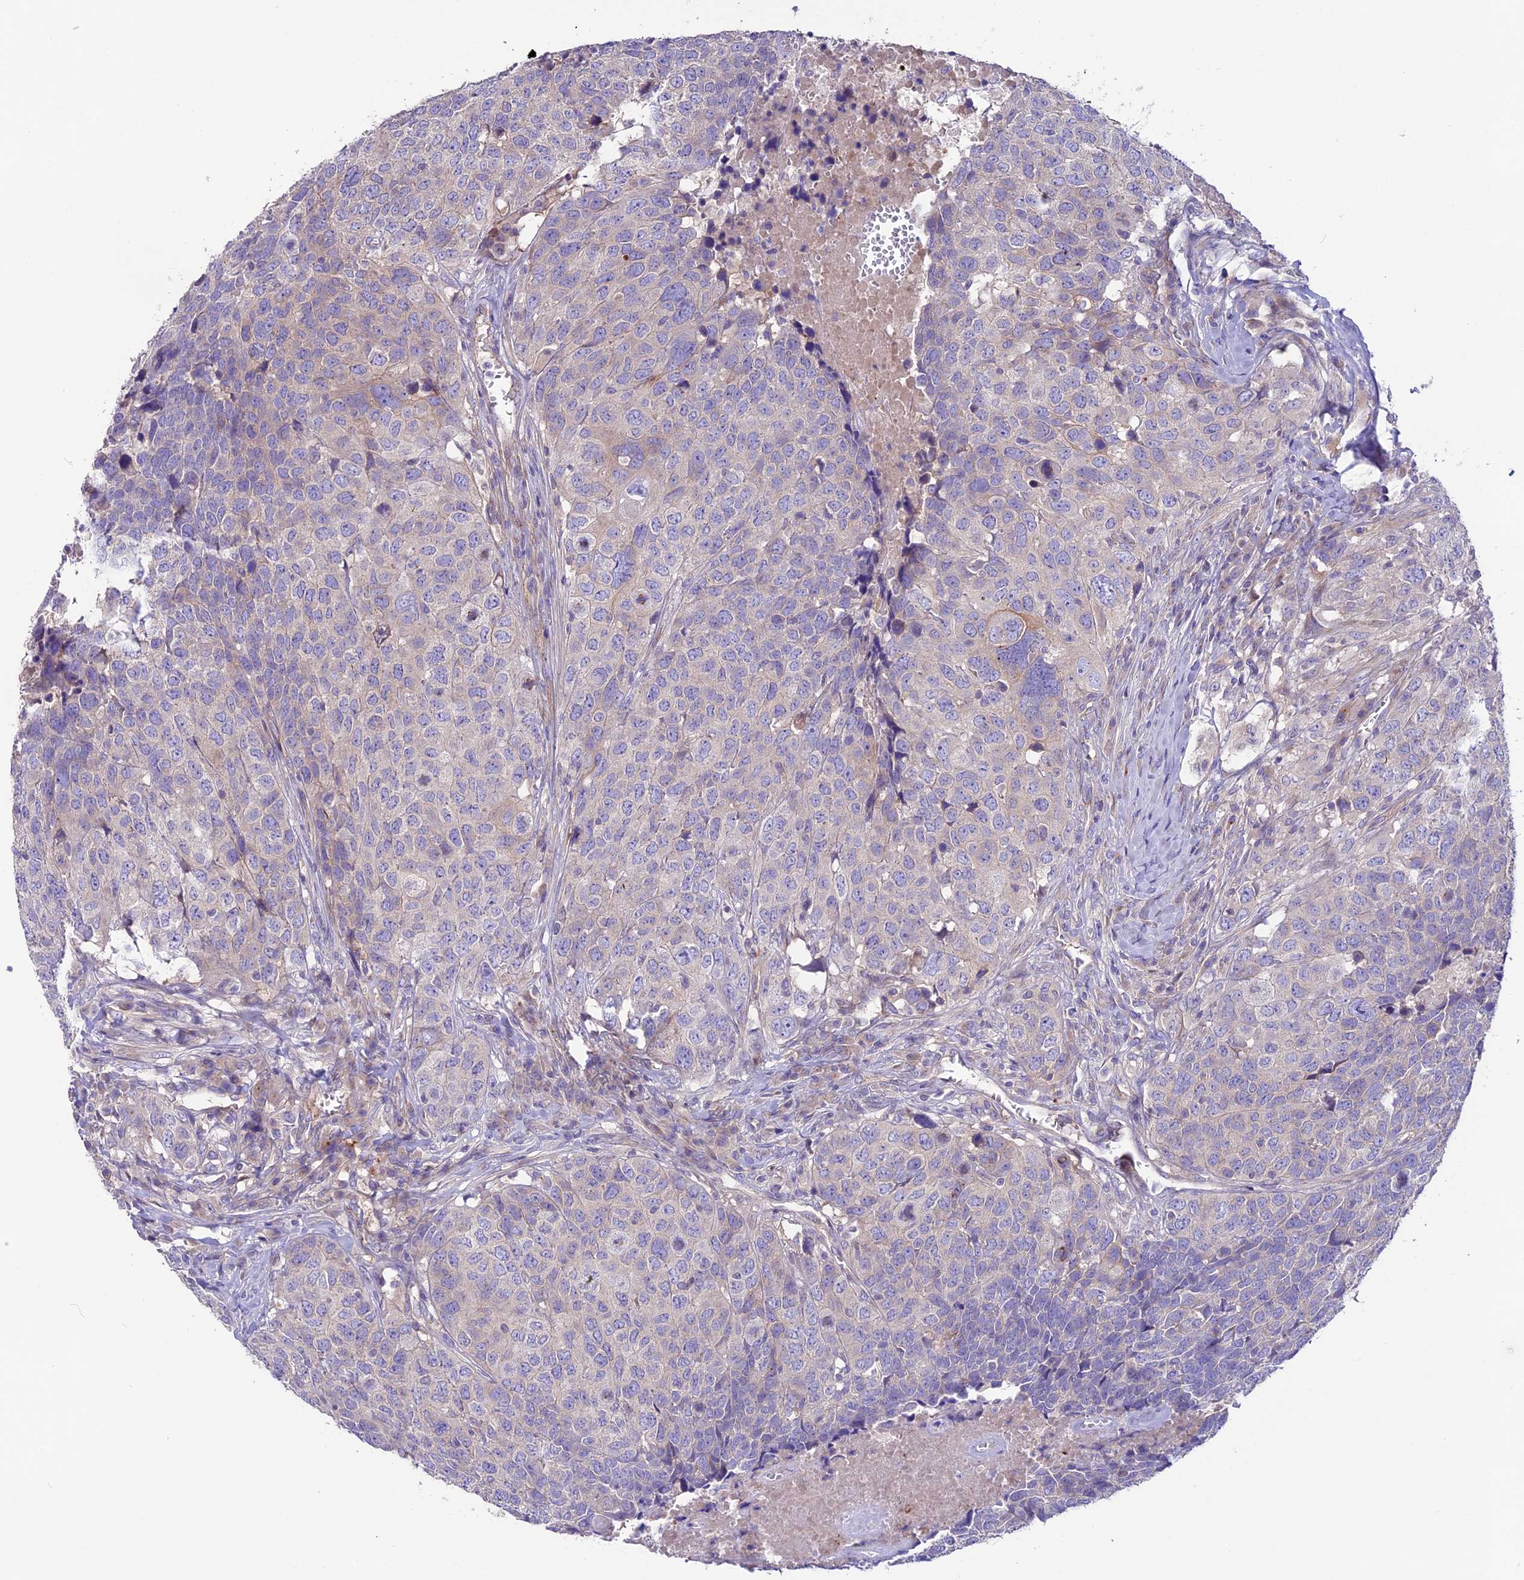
{"staining": {"intensity": "weak", "quantity": "<25%", "location": "cytoplasmic/membranous"}, "tissue": "head and neck cancer", "cell_type": "Tumor cells", "image_type": "cancer", "snomed": [{"axis": "morphology", "description": "Squamous cell carcinoma, NOS"}, {"axis": "topography", "description": "Head-Neck"}], "caption": "Immunohistochemical staining of squamous cell carcinoma (head and neck) exhibits no significant staining in tumor cells. The staining was performed using DAB to visualize the protein expression in brown, while the nuclei were stained in blue with hematoxylin (Magnification: 20x).", "gene": "CD99L2", "patient": {"sex": "male", "age": 66}}